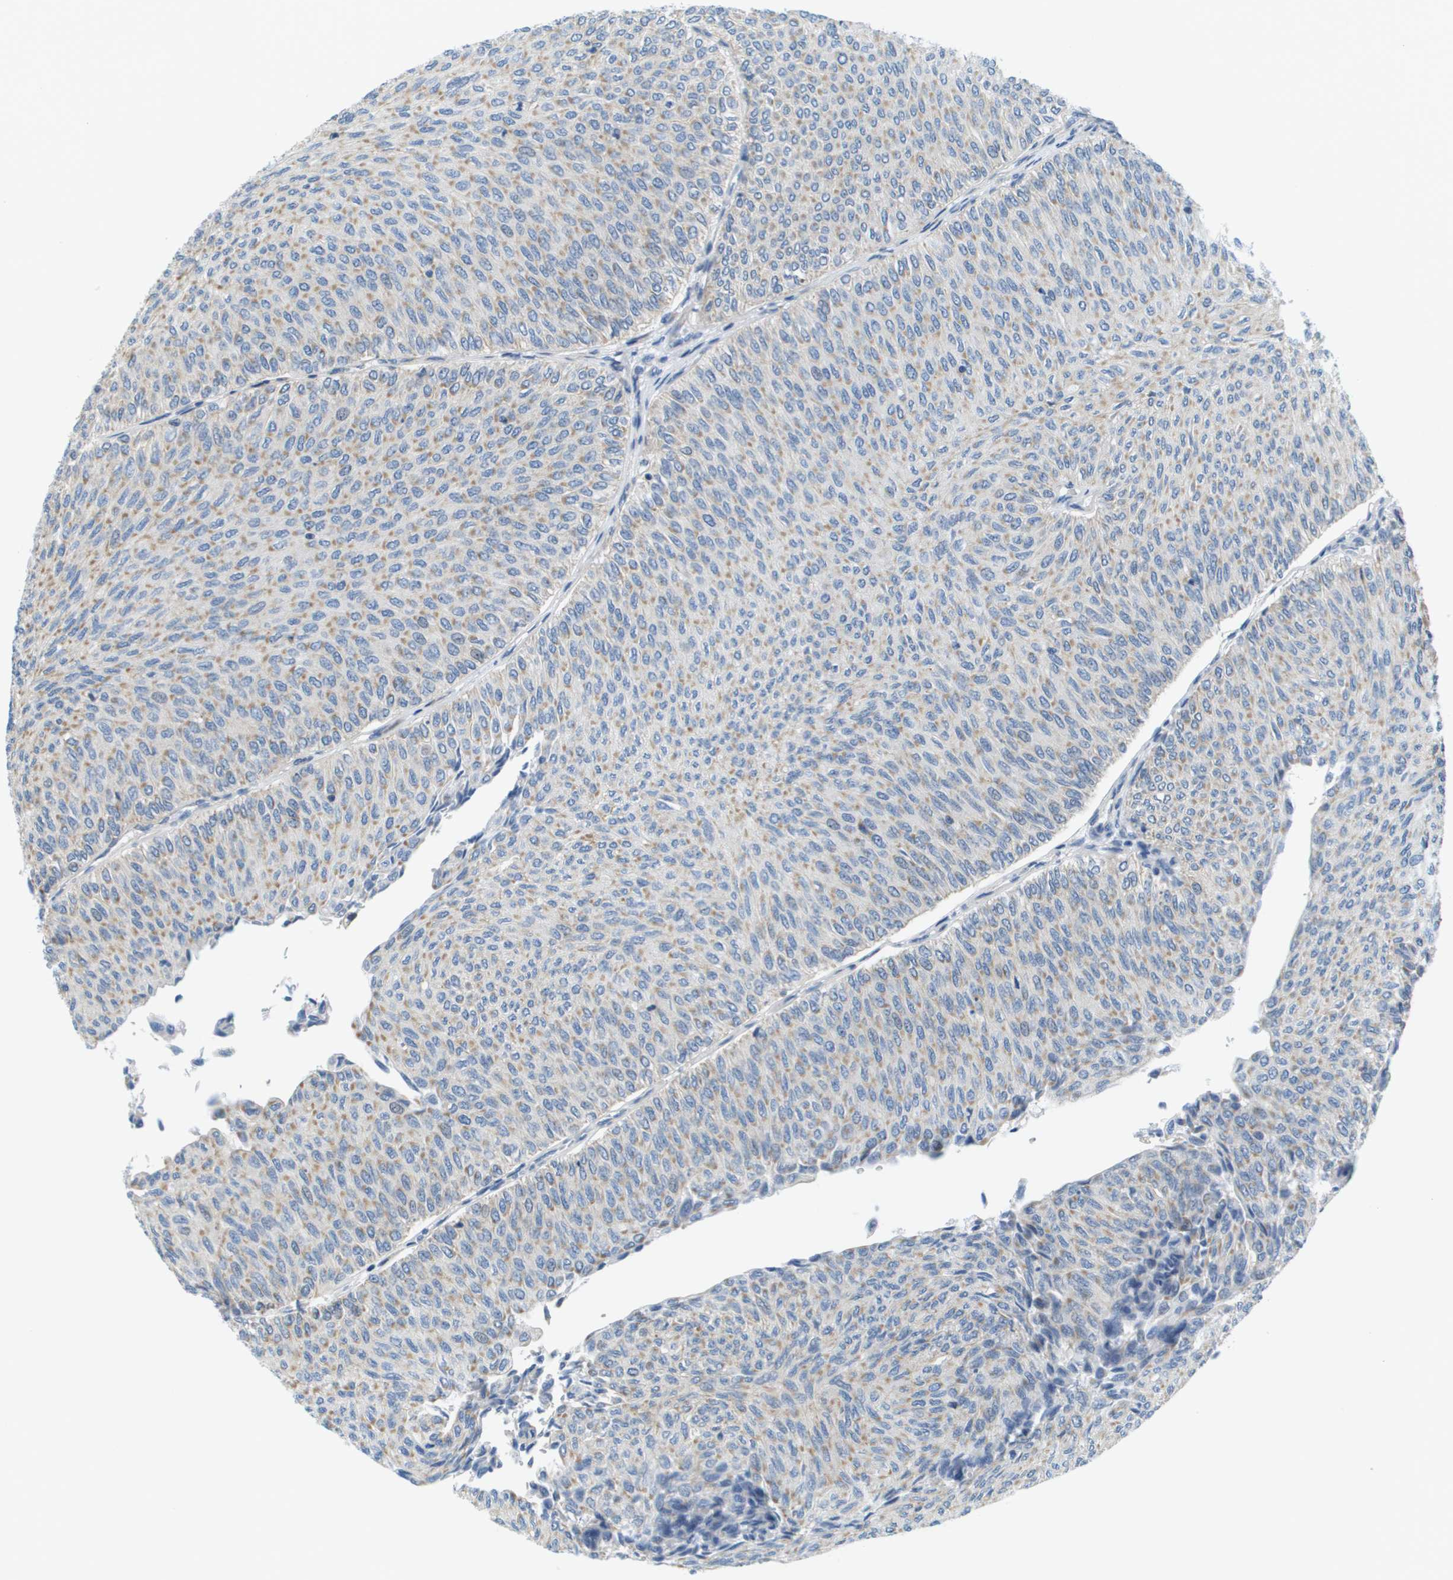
{"staining": {"intensity": "weak", "quantity": "25%-75%", "location": "cytoplasmic/membranous"}, "tissue": "urothelial cancer", "cell_type": "Tumor cells", "image_type": "cancer", "snomed": [{"axis": "morphology", "description": "Urothelial carcinoma, Low grade"}, {"axis": "topography", "description": "Urinary bladder"}], "caption": "Weak cytoplasmic/membranous protein expression is identified in about 25%-75% of tumor cells in urothelial cancer.", "gene": "KRT23", "patient": {"sex": "male", "age": 78}}